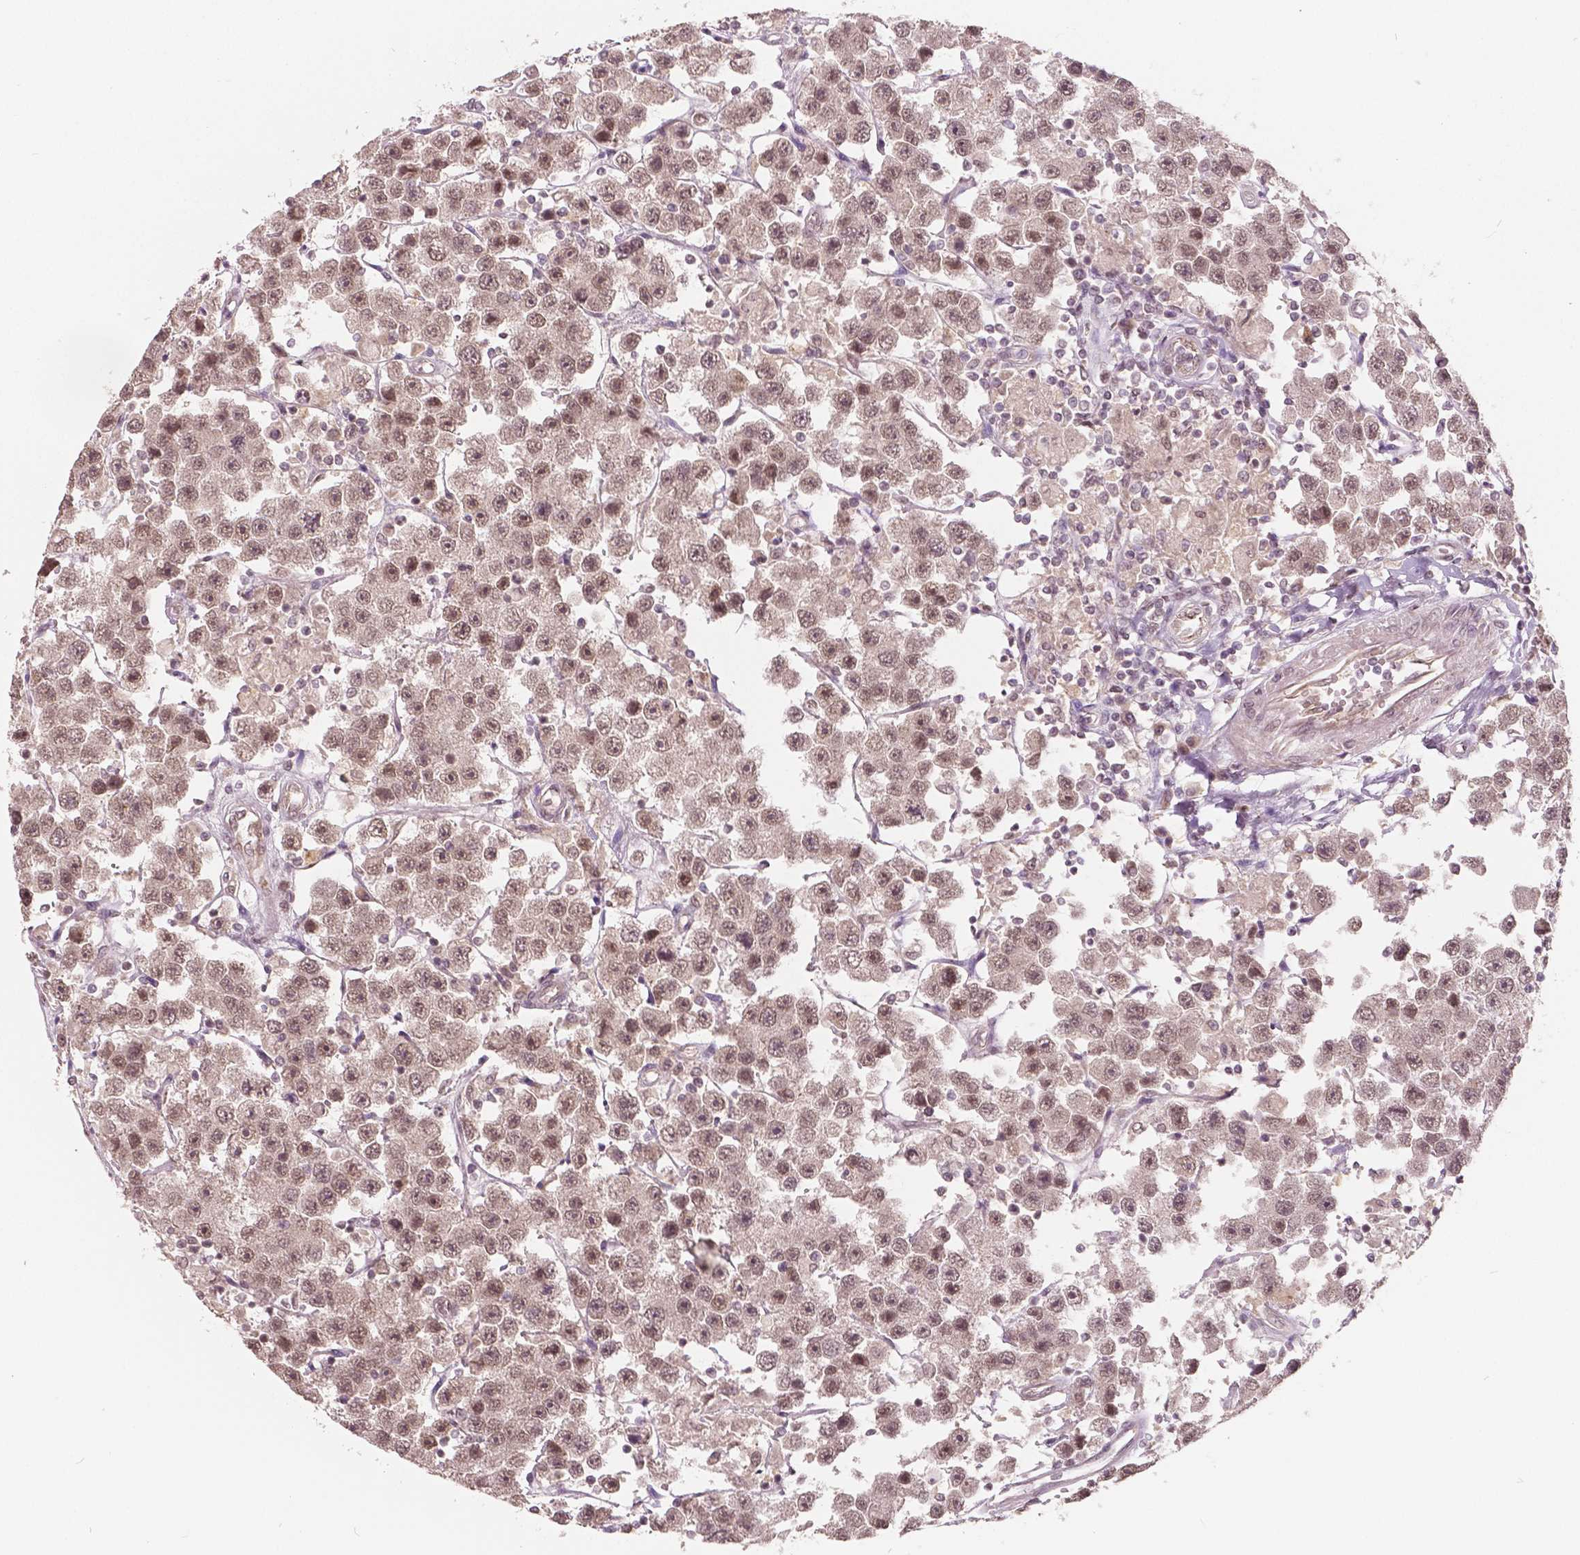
{"staining": {"intensity": "weak", "quantity": ">75%", "location": "nuclear"}, "tissue": "testis cancer", "cell_type": "Tumor cells", "image_type": "cancer", "snomed": [{"axis": "morphology", "description": "Seminoma, NOS"}, {"axis": "topography", "description": "Testis"}], "caption": "Approximately >75% of tumor cells in human testis seminoma exhibit weak nuclear protein staining as visualized by brown immunohistochemical staining.", "gene": "HMBOX1", "patient": {"sex": "male", "age": 45}}